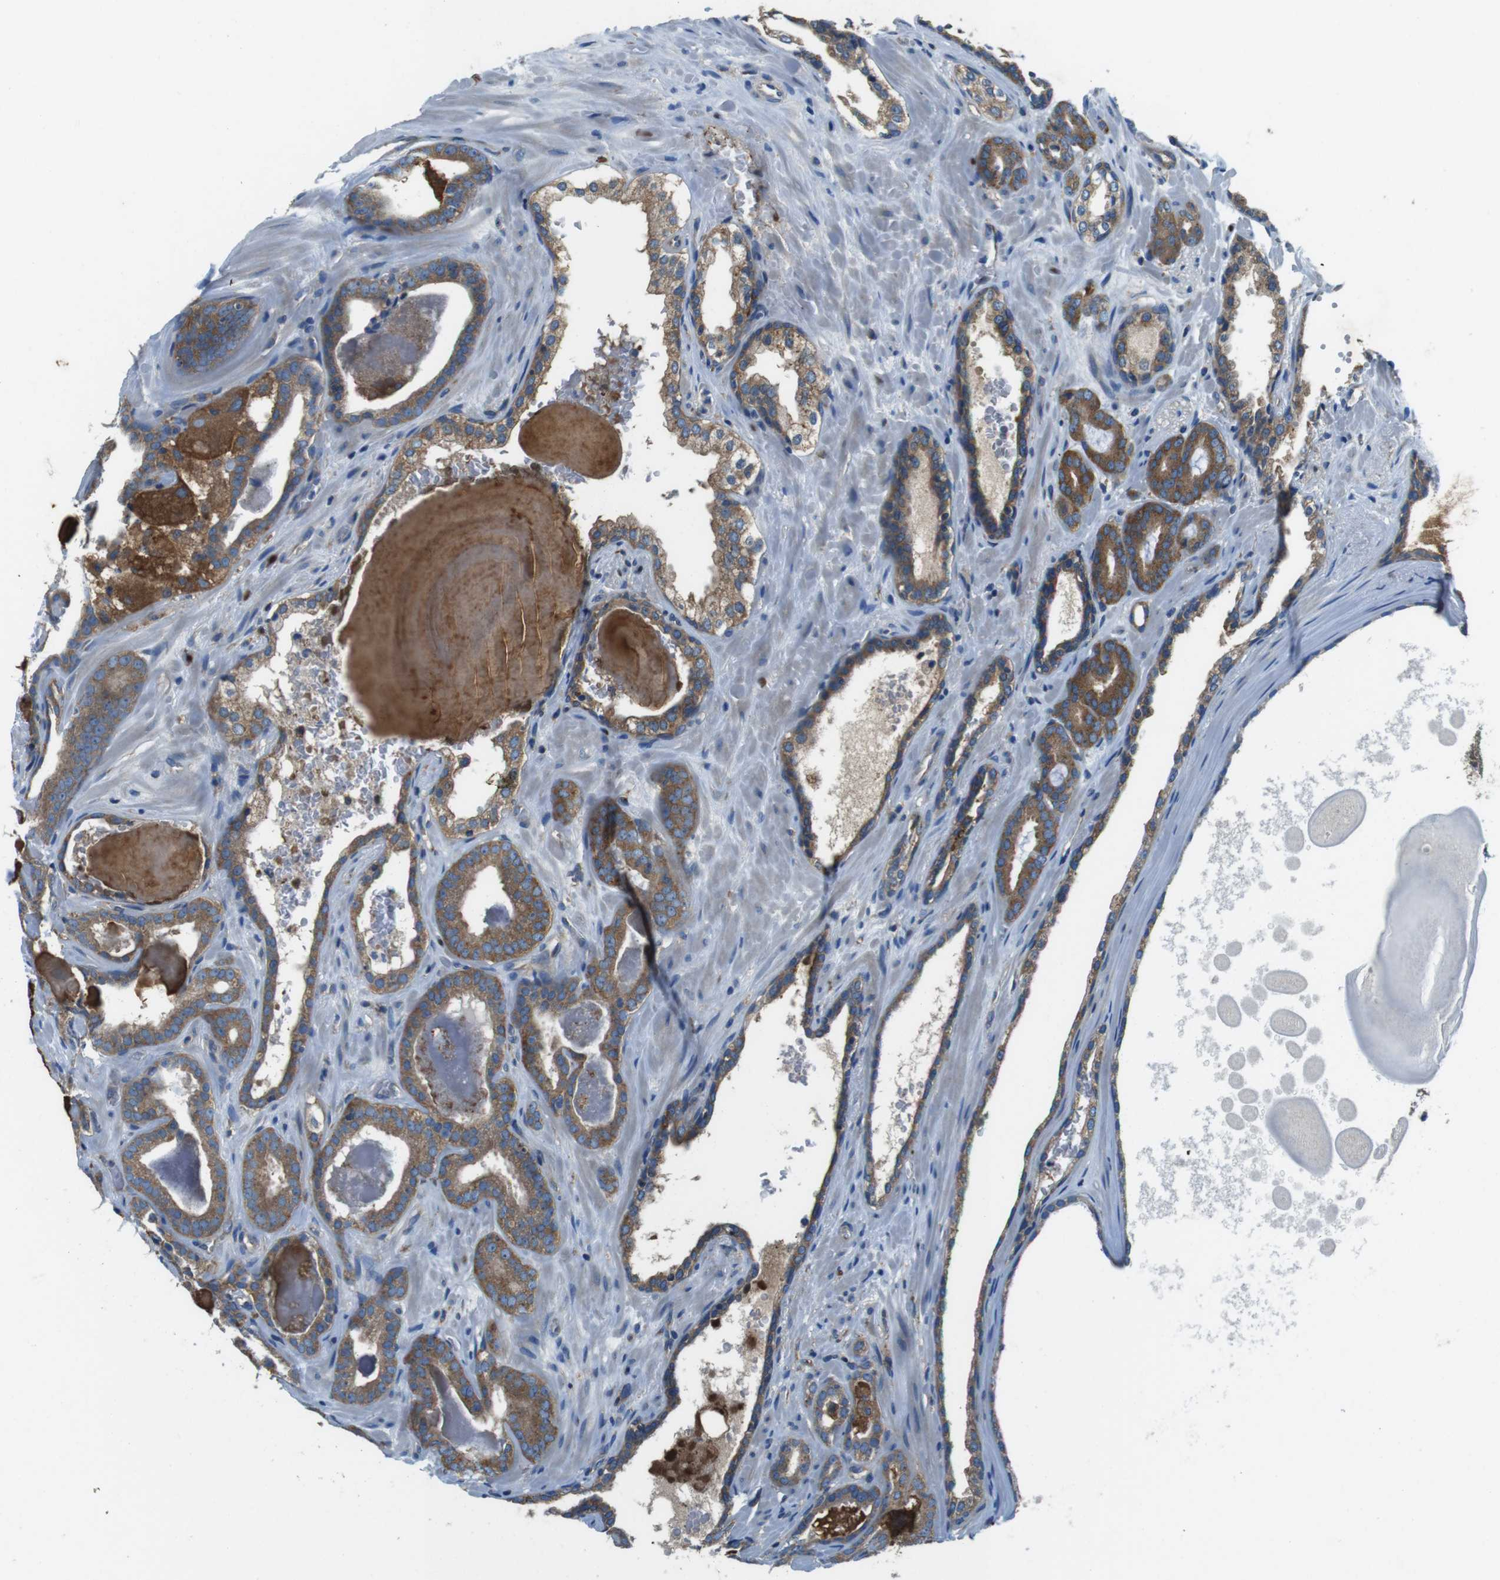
{"staining": {"intensity": "moderate", "quantity": ">75%", "location": "cytoplasmic/membranous"}, "tissue": "prostate cancer", "cell_type": "Tumor cells", "image_type": "cancer", "snomed": [{"axis": "morphology", "description": "Adenocarcinoma, High grade"}, {"axis": "topography", "description": "Prostate"}], "caption": "Protein positivity by immunohistochemistry (IHC) reveals moderate cytoplasmic/membranous expression in about >75% of tumor cells in prostate cancer.", "gene": "DENND4C", "patient": {"sex": "male", "age": 60}}